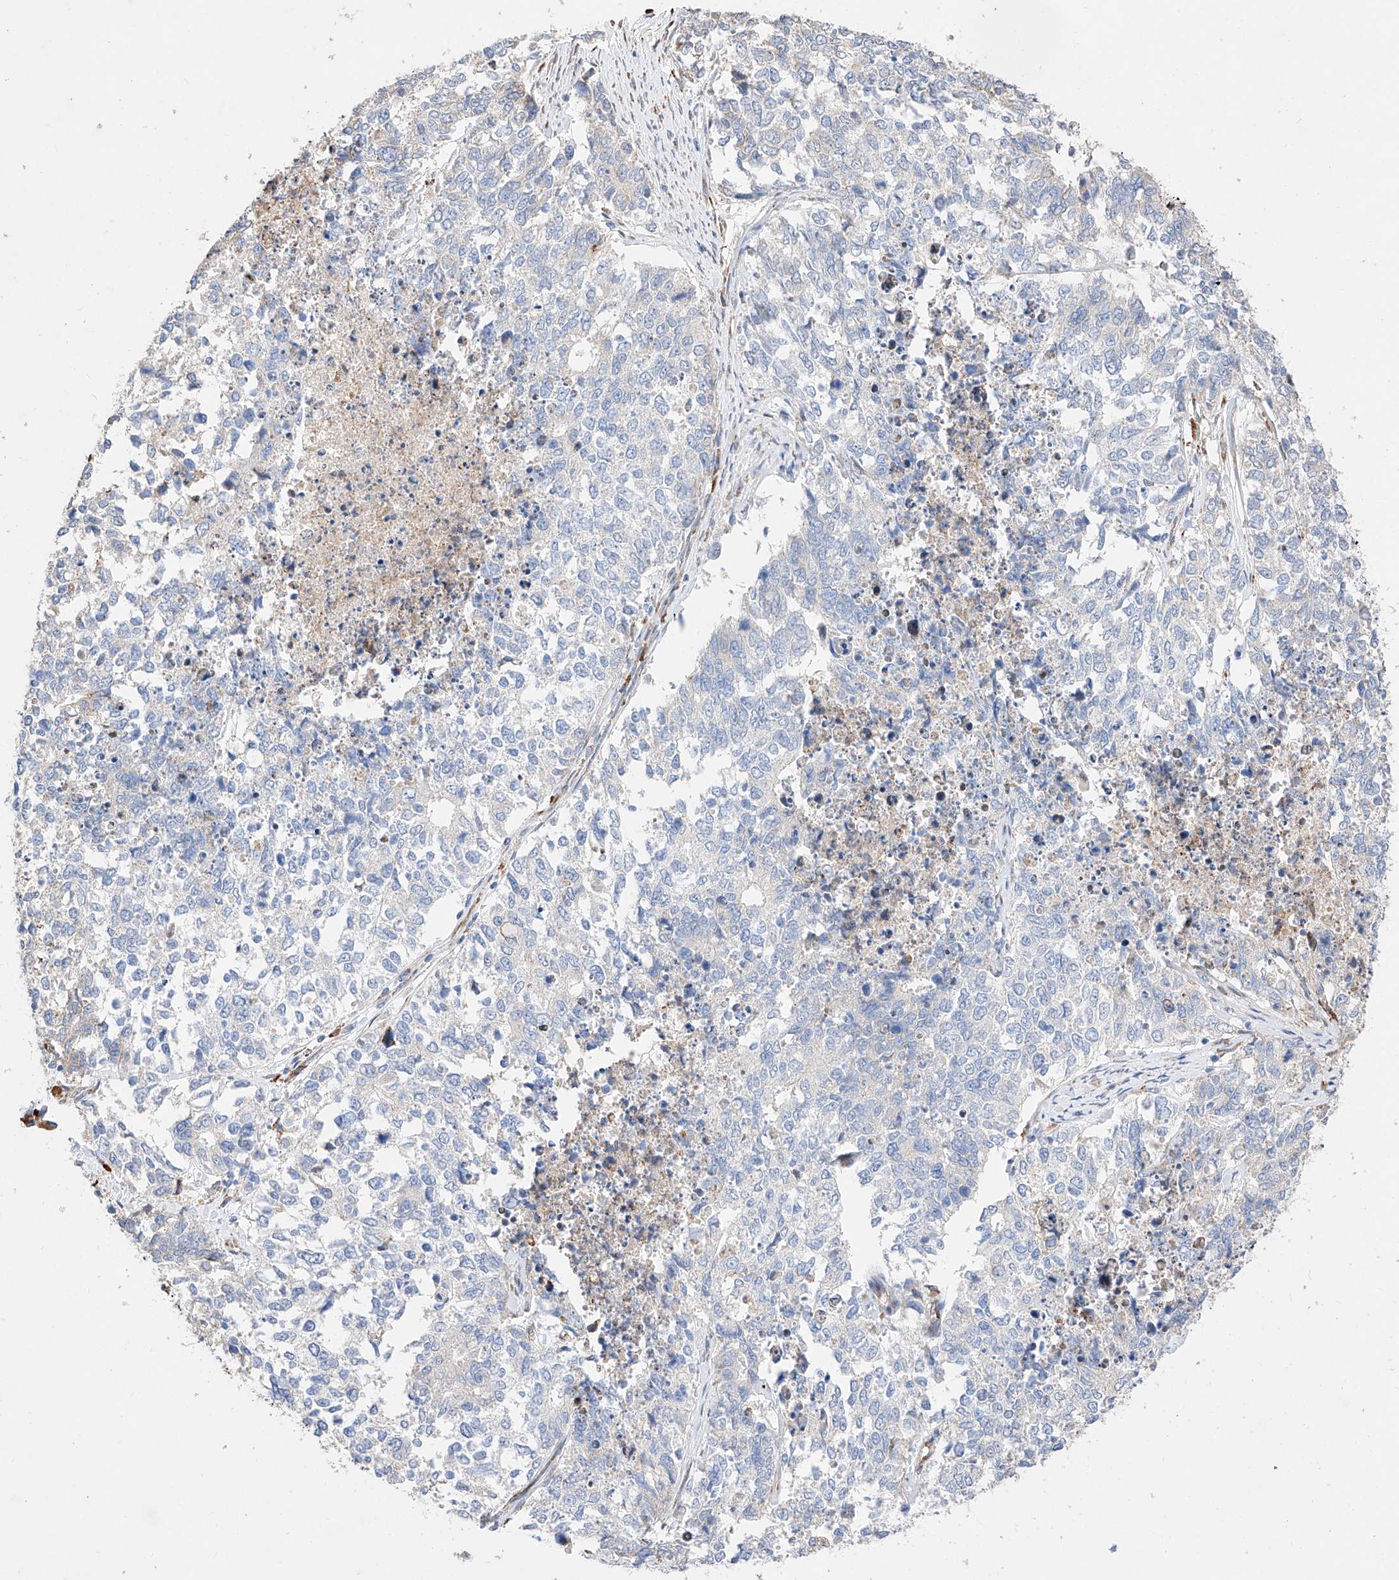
{"staining": {"intensity": "negative", "quantity": "none", "location": "none"}, "tissue": "cervical cancer", "cell_type": "Tumor cells", "image_type": "cancer", "snomed": [{"axis": "morphology", "description": "Squamous cell carcinoma, NOS"}, {"axis": "topography", "description": "Cervix"}], "caption": "The micrograph reveals no staining of tumor cells in cervical squamous cell carcinoma.", "gene": "ATP9B", "patient": {"sex": "female", "age": 63}}